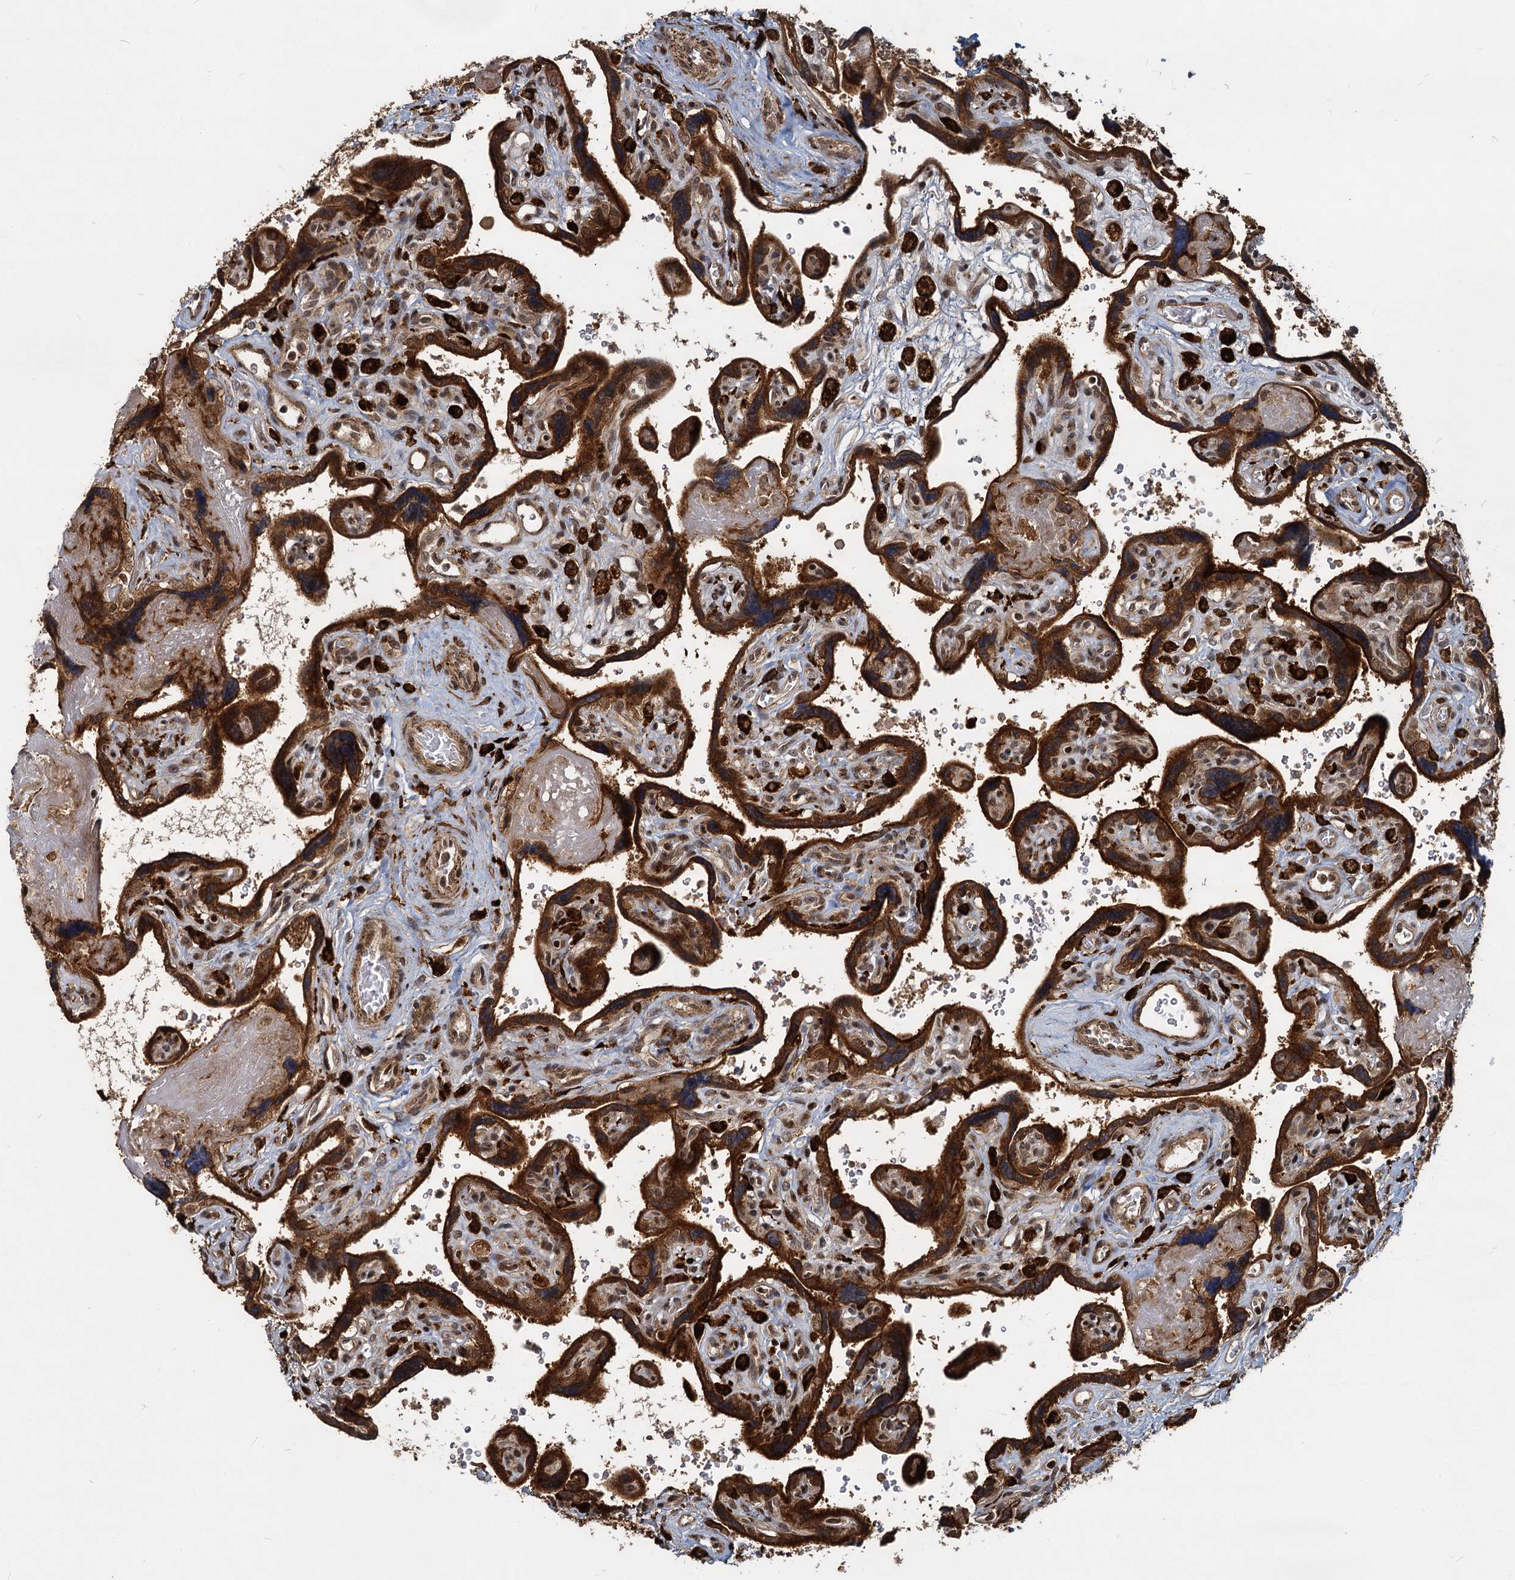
{"staining": {"intensity": "strong", "quantity": ">75%", "location": "cytoplasmic/membranous,nuclear"}, "tissue": "placenta", "cell_type": "Trophoblastic cells", "image_type": "normal", "snomed": [{"axis": "morphology", "description": "Normal tissue, NOS"}, {"axis": "topography", "description": "Placenta"}], "caption": "Immunohistochemistry image of unremarkable human placenta stained for a protein (brown), which exhibits high levels of strong cytoplasmic/membranous,nuclear staining in approximately >75% of trophoblastic cells.", "gene": "TRIM23", "patient": {"sex": "female", "age": 39}}